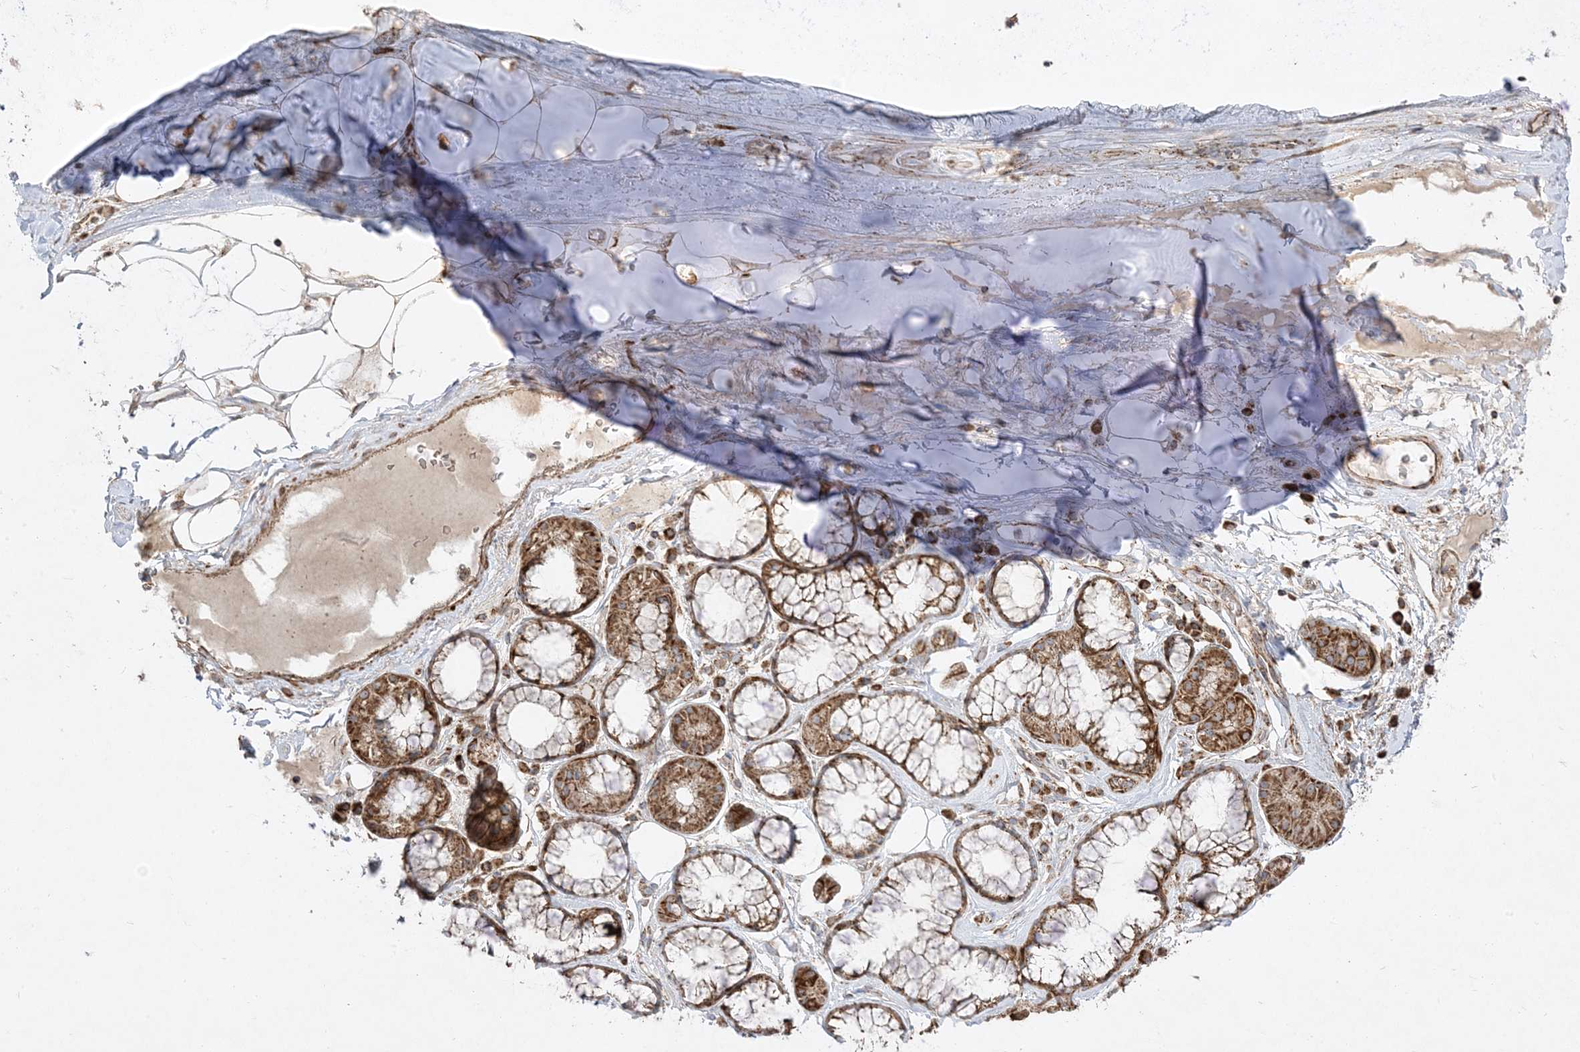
{"staining": {"intensity": "negative", "quantity": "none", "location": "none"}, "tissue": "adipose tissue", "cell_type": "Adipocytes", "image_type": "normal", "snomed": [{"axis": "morphology", "description": "Normal tissue, NOS"}, {"axis": "topography", "description": "Cartilage tissue"}], "caption": "This is a photomicrograph of IHC staining of benign adipose tissue, which shows no positivity in adipocytes.", "gene": "AARS2", "patient": {"sex": "female", "age": 63}}